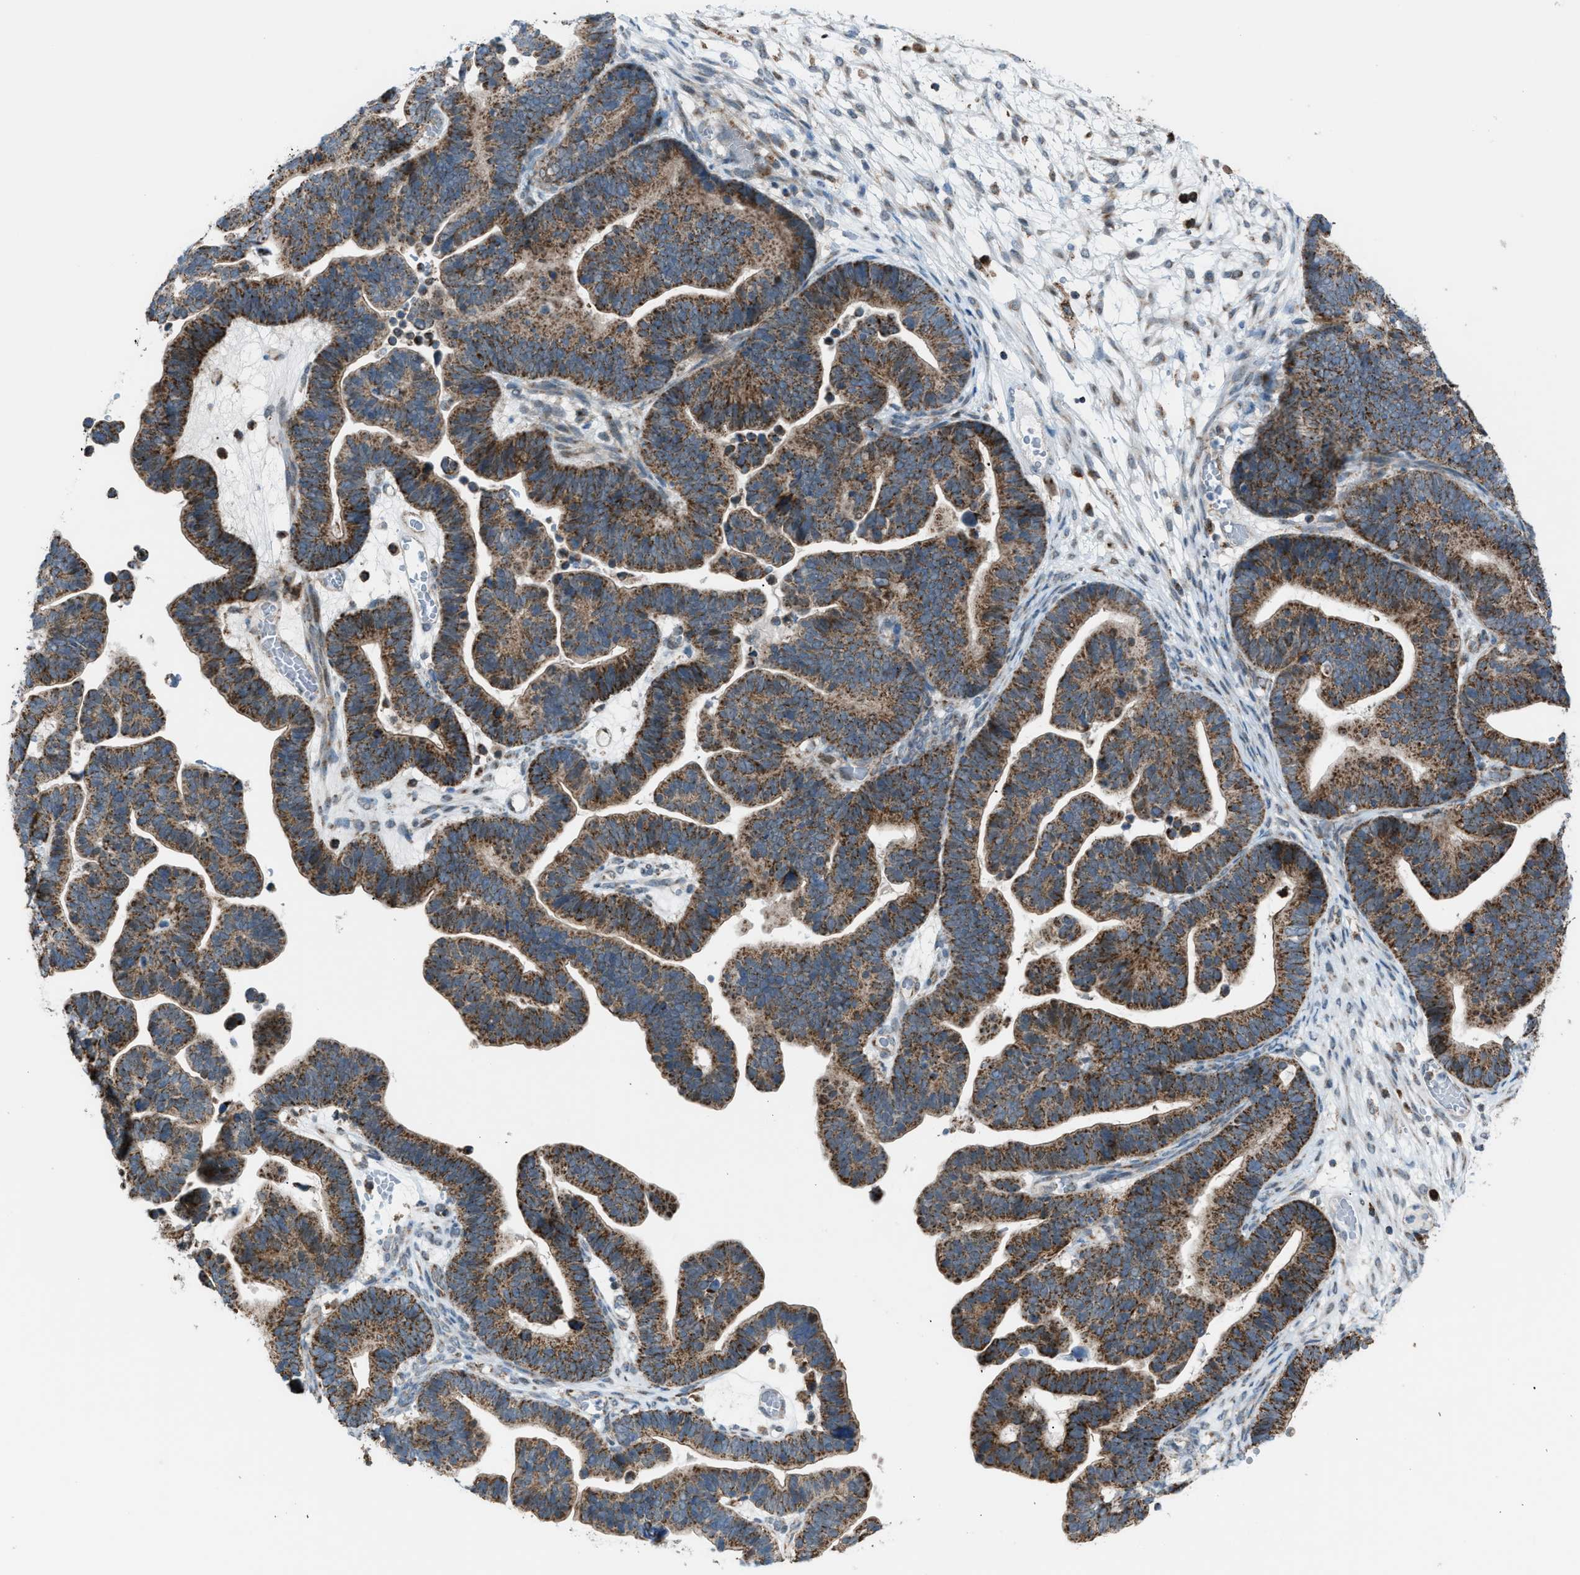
{"staining": {"intensity": "strong", "quantity": ">75%", "location": "cytoplasmic/membranous"}, "tissue": "ovarian cancer", "cell_type": "Tumor cells", "image_type": "cancer", "snomed": [{"axis": "morphology", "description": "Cystadenocarcinoma, serous, NOS"}, {"axis": "topography", "description": "Ovary"}], "caption": "This is an image of IHC staining of serous cystadenocarcinoma (ovarian), which shows strong positivity in the cytoplasmic/membranous of tumor cells.", "gene": "SRM", "patient": {"sex": "female", "age": 56}}